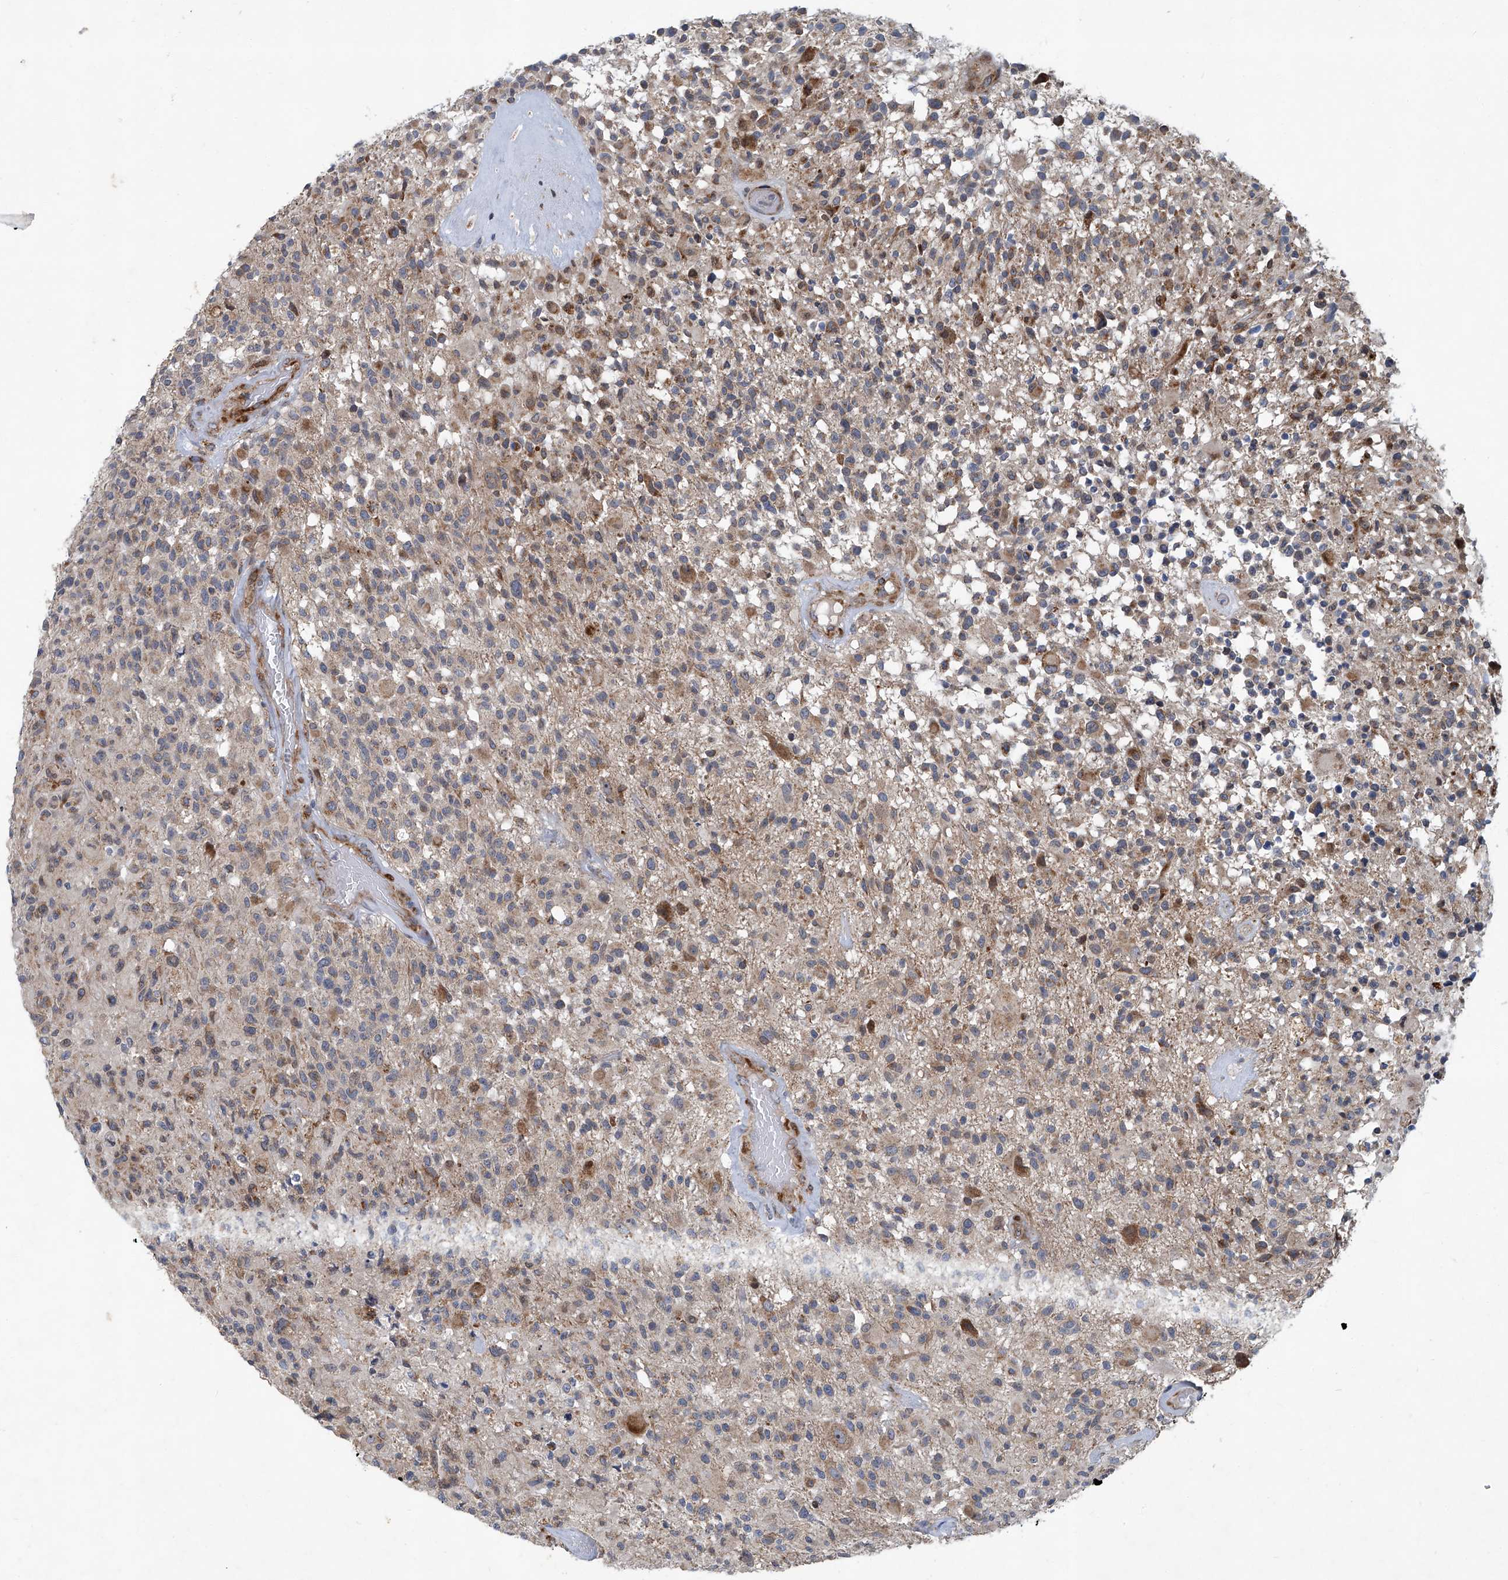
{"staining": {"intensity": "weak", "quantity": ">75%", "location": "cytoplasmic/membranous"}, "tissue": "glioma", "cell_type": "Tumor cells", "image_type": "cancer", "snomed": [{"axis": "morphology", "description": "Glioma, malignant, High grade"}, {"axis": "morphology", "description": "Glioblastoma, NOS"}, {"axis": "topography", "description": "Brain"}], "caption": "Immunohistochemistry (IHC) staining of glioma, which exhibits low levels of weak cytoplasmic/membranous expression in approximately >75% of tumor cells indicating weak cytoplasmic/membranous protein positivity. The staining was performed using DAB (3,3'-diaminobenzidine) (brown) for protein detection and nuclei were counterstained in hematoxylin (blue).", "gene": "GPR132", "patient": {"sex": "male", "age": 60}}